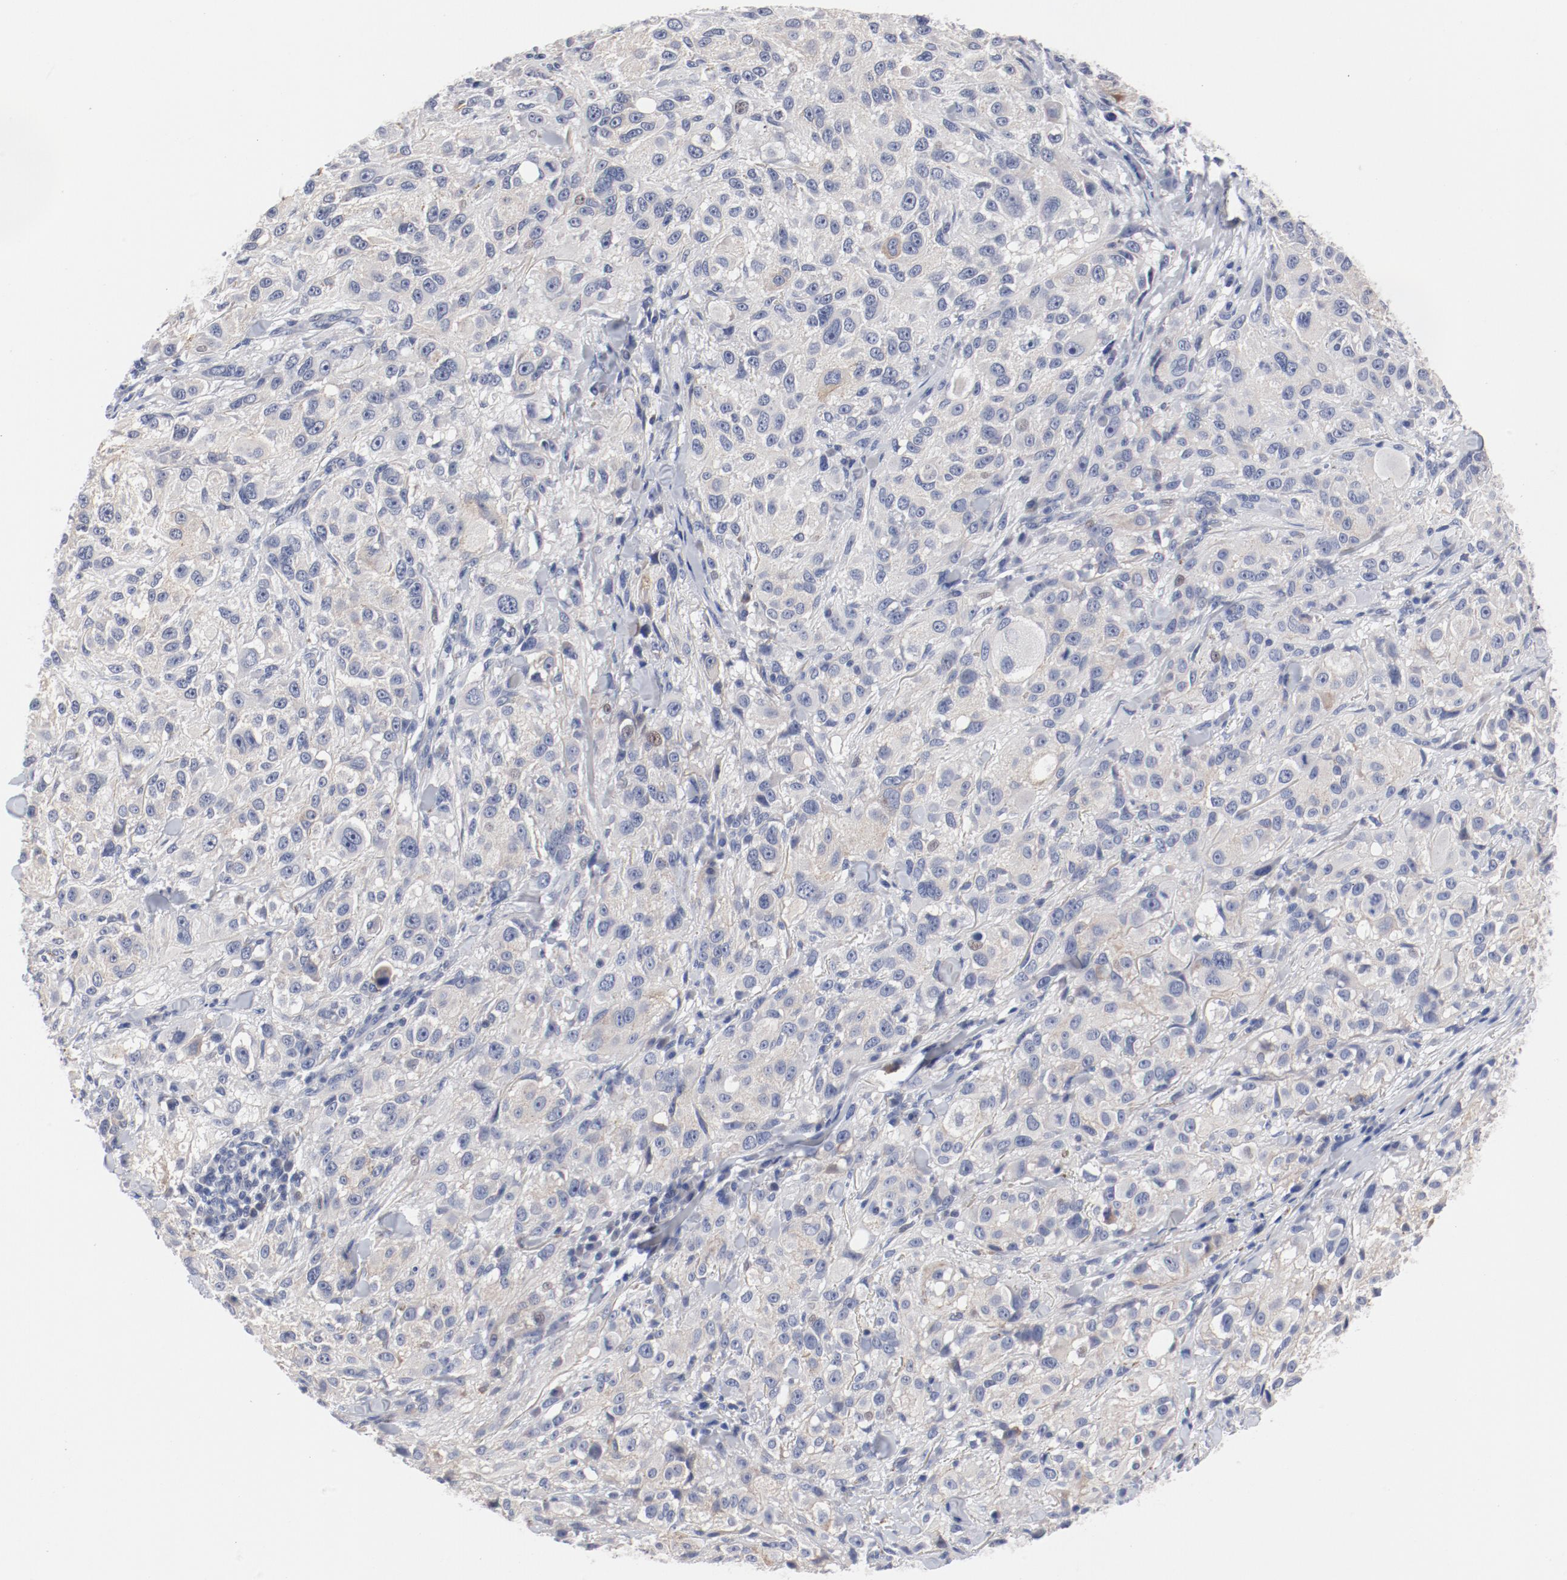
{"staining": {"intensity": "negative", "quantity": "none", "location": "none"}, "tissue": "melanoma", "cell_type": "Tumor cells", "image_type": "cancer", "snomed": [{"axis": "morphology", "description": "Necrosis, NOS"}, {"axis": "morphology", "description": "Malignant melanoma, NOS"}, {"axis": "topography", "description": "Skin"}], "caption": "Human malignant melanoma stained for a protein using immunohistochemistry (IHC) displays no staining in tumor cells.", "gene": "KCNK13", "patient": {"sex": "female", "age": 87}}